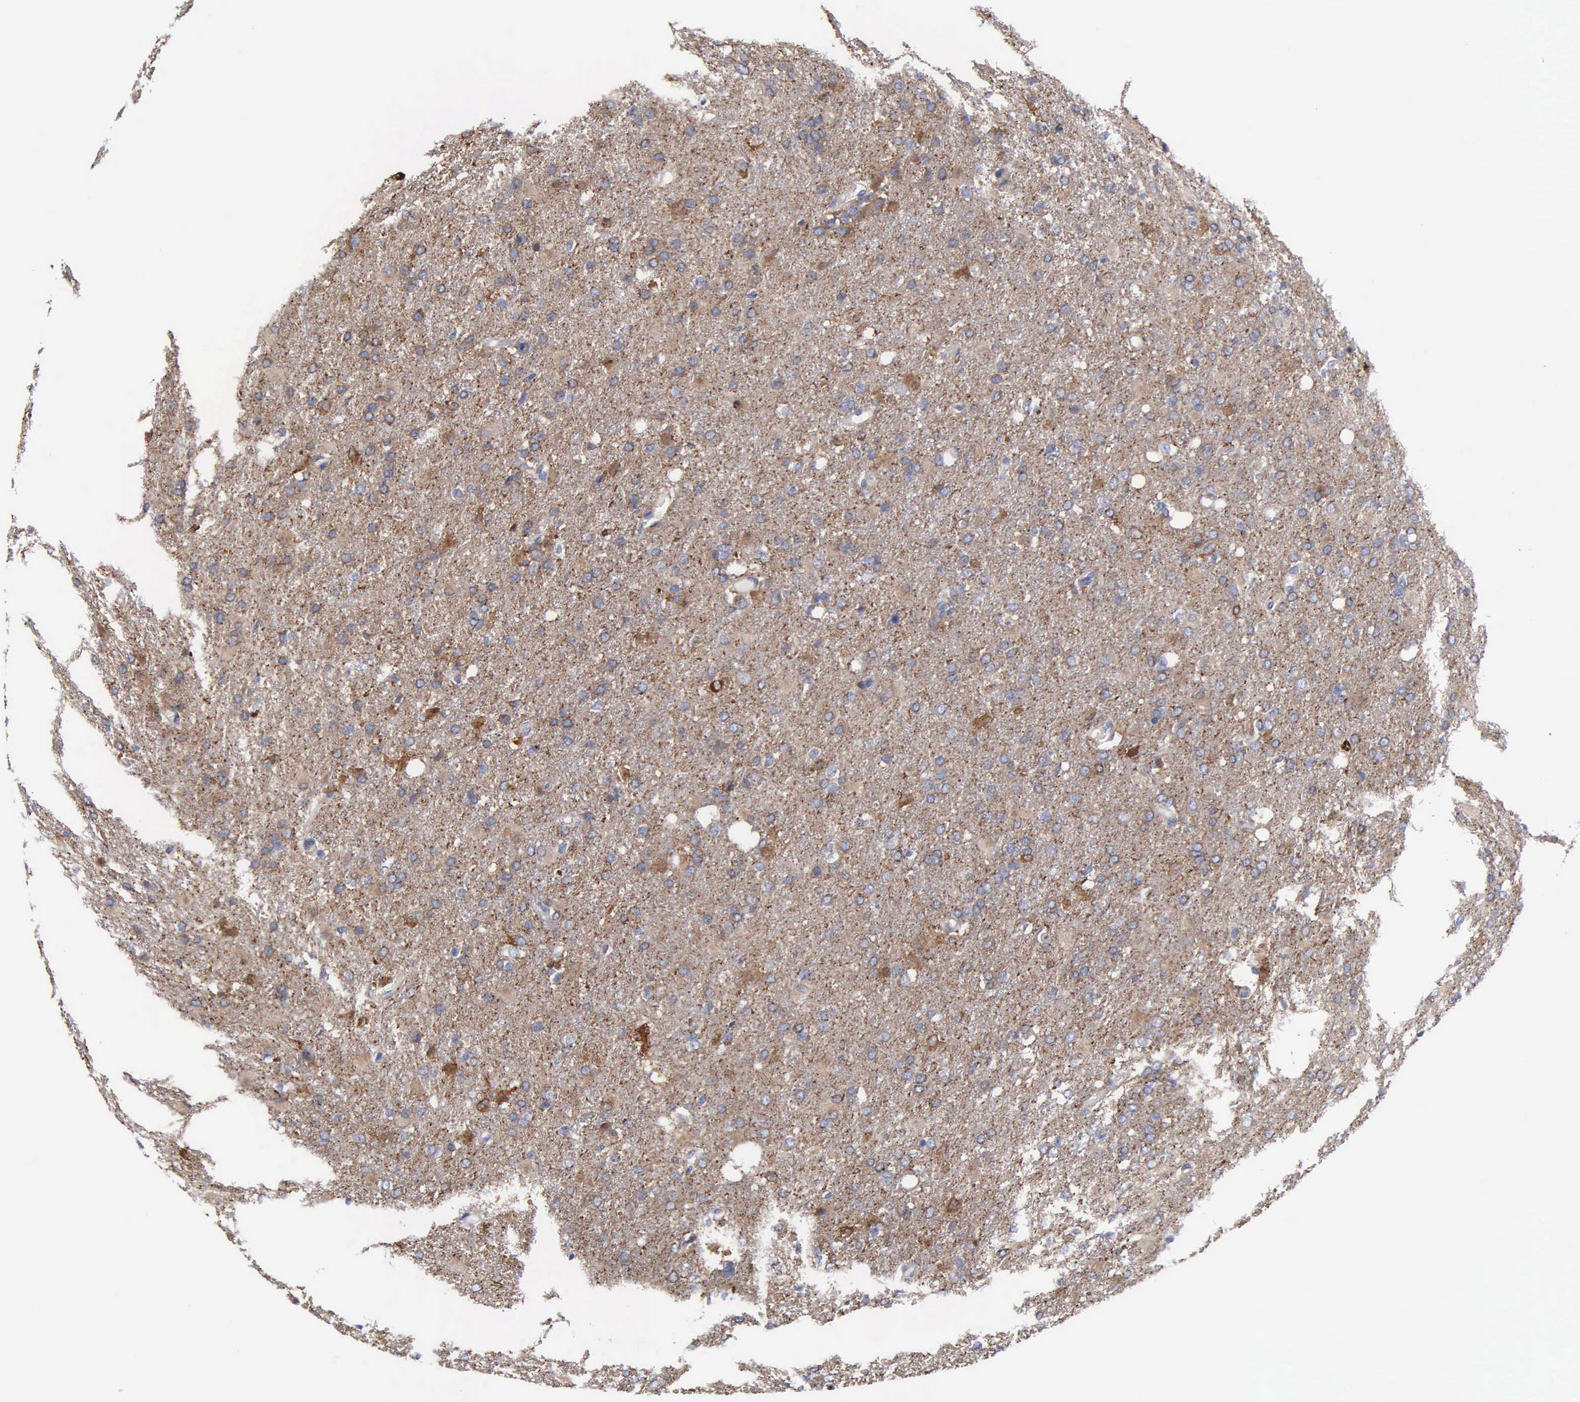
{"staining": {"intensity": "moderate", "quantity": ">75%", "location": "cytoplasmic/membranous"}, "tissue": "glioma", "cell_type": "Tumor cells", "image_type": "cancer", "snomed": [{"axis": "morphology", "description": "Glioma, malignant, High grade"}, {"axis": "topography", "description": "Brain"}], "caption": "This photomicrograph reveals glioma stained with IHC to label a protein in brown. The cytoplasmic/membranous of tumor cells show moderate positivity for the protein. Nuclei are counter-stained blue.", "gene": "RDX", "patient": {"sex": "male", "age": 68}}